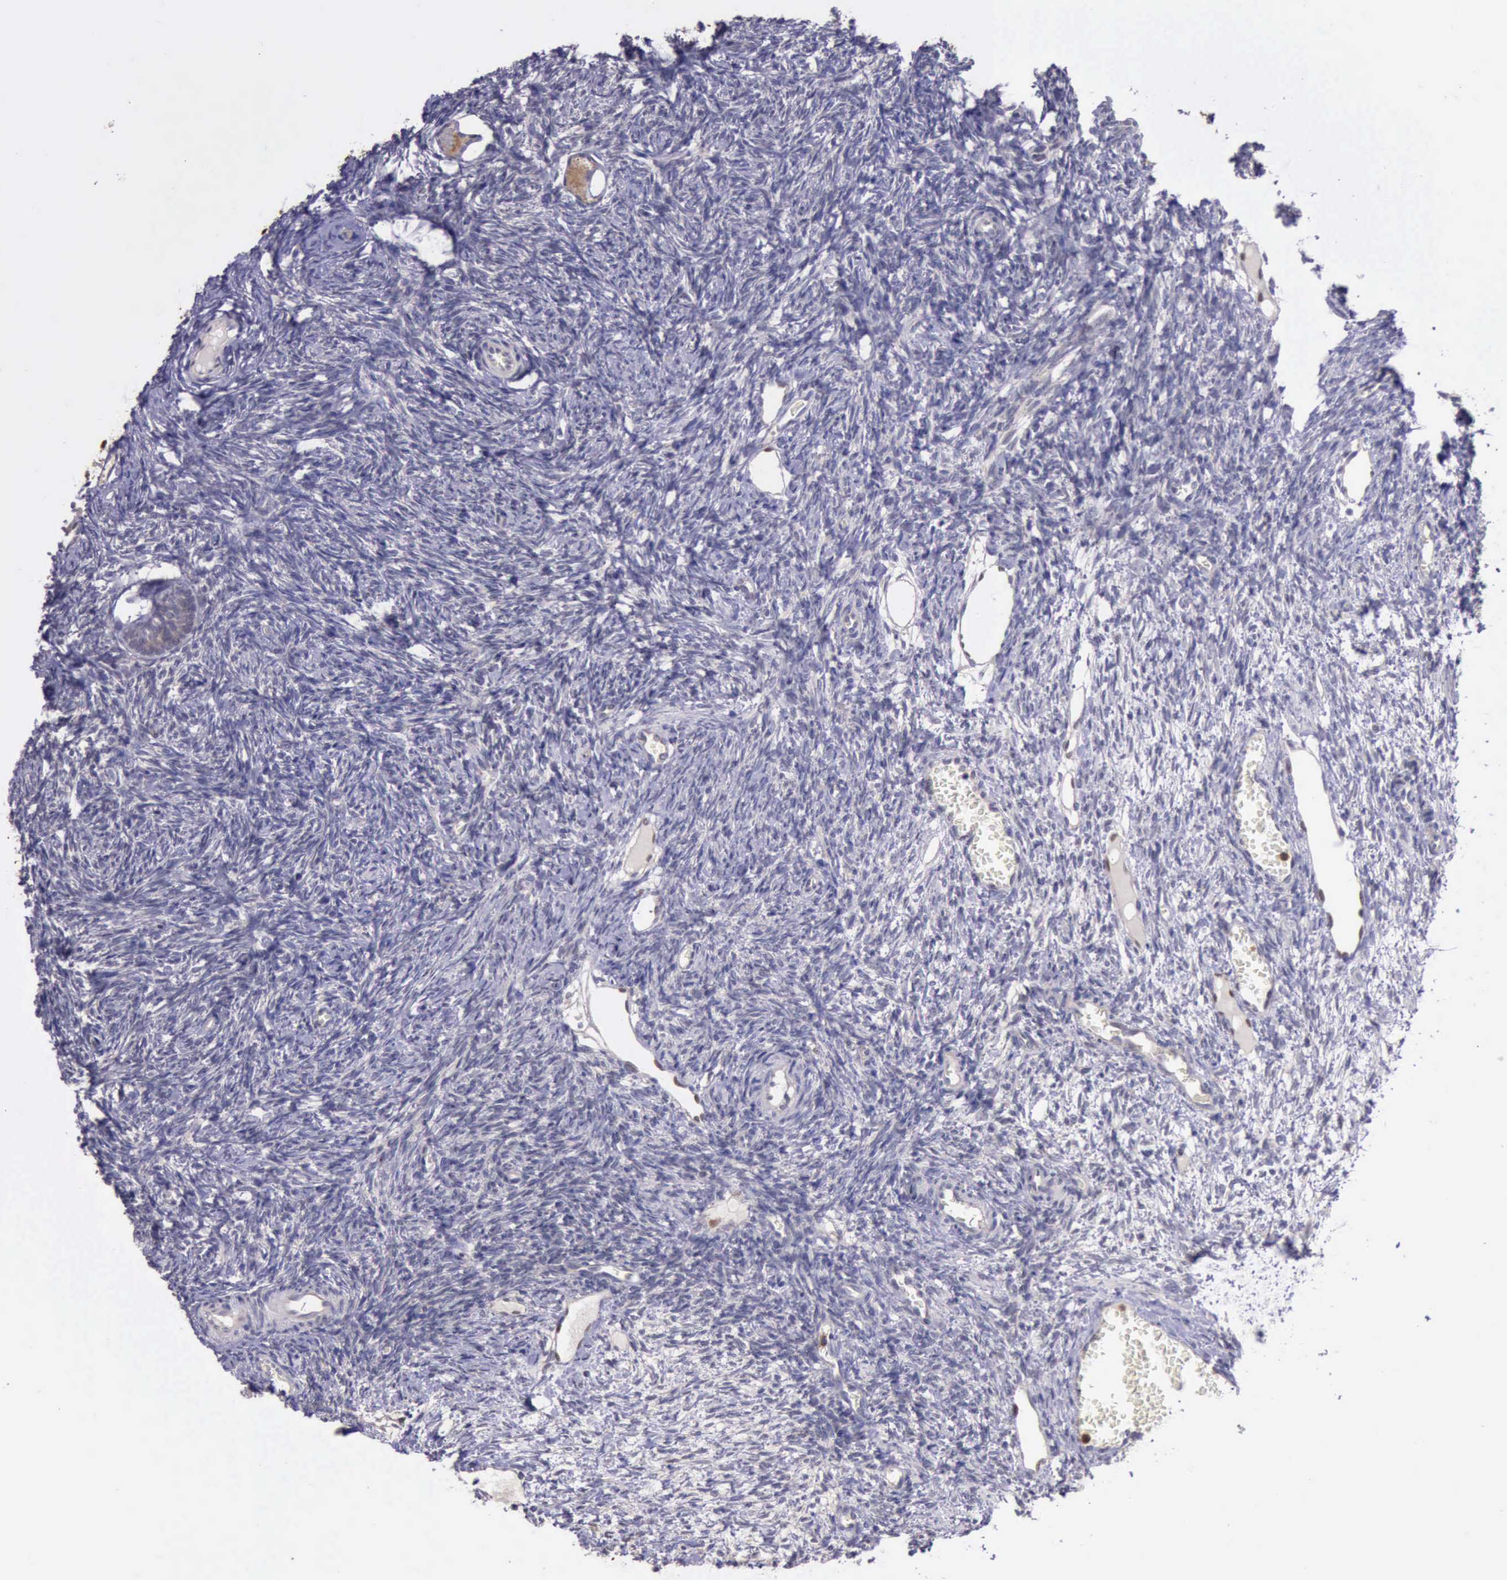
{"staining": {"intensity": "weak", "quantity": ">75%", "location": "cytoplasmic/membranous"}, "tissue": "ovary", "cell_type": "Follicle cells", "image_type": "normal", "snomed": [{"axis": "morphology", "description": "Normal tissue, NOS"}, {"axis": "topography", "description": "Ovary"}], "caption": "Protein staining shows weak cytoplasmic/membranous expression in about >75% of follicle cells in benign ovary. (DAB (3,3'-diaminobenzidine) IHC, brown staining for protein, blue staining for nuclei).", "gene": "PLEK2", "patient": {"sex": "female", "age": 27}}